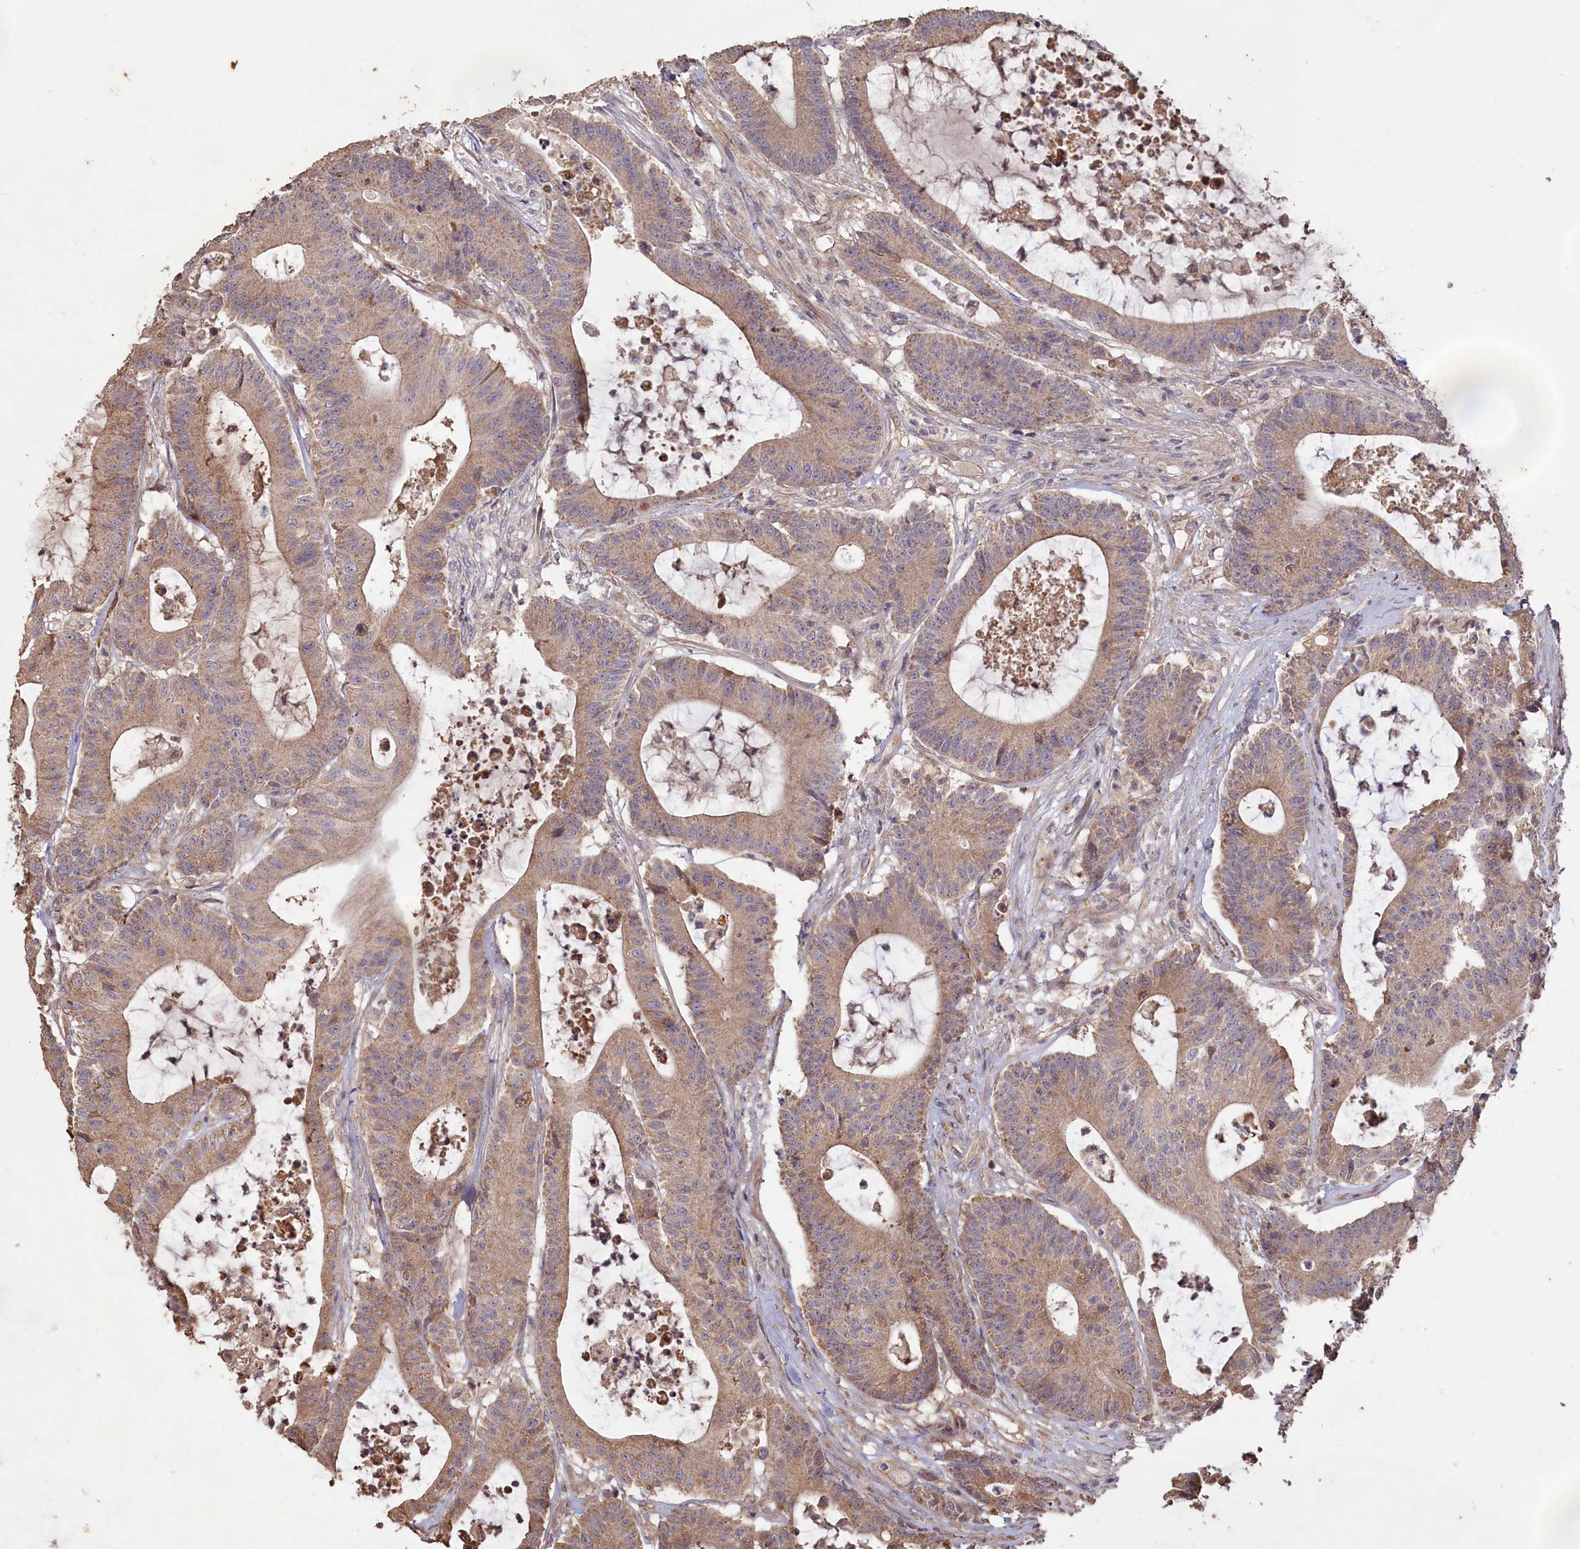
{"staining": {"intensity": "weak", "quantity": ">75%", "location": "cytoplasmic/membranous"}, "tissue": "colorectal cancer", "cell_type": "Tumor cells", "image_type": "cancer", "snomed": [{"axis": "morphology", "description": "Adenocarcinoma, NOS"}, {"axis": "topography", "description": "Colon"}], "caption": "Immunohistochemical staining of adenocarcinoma (colorectal) shows low levels of weak cytoplasmic/membranous protein staining in approximately >75% of tumor cells. (Brightfield microscopy of DAB IHC at high magnification).", "gene": "LAYN", "patient": {"sex": "female", "age": 84}}